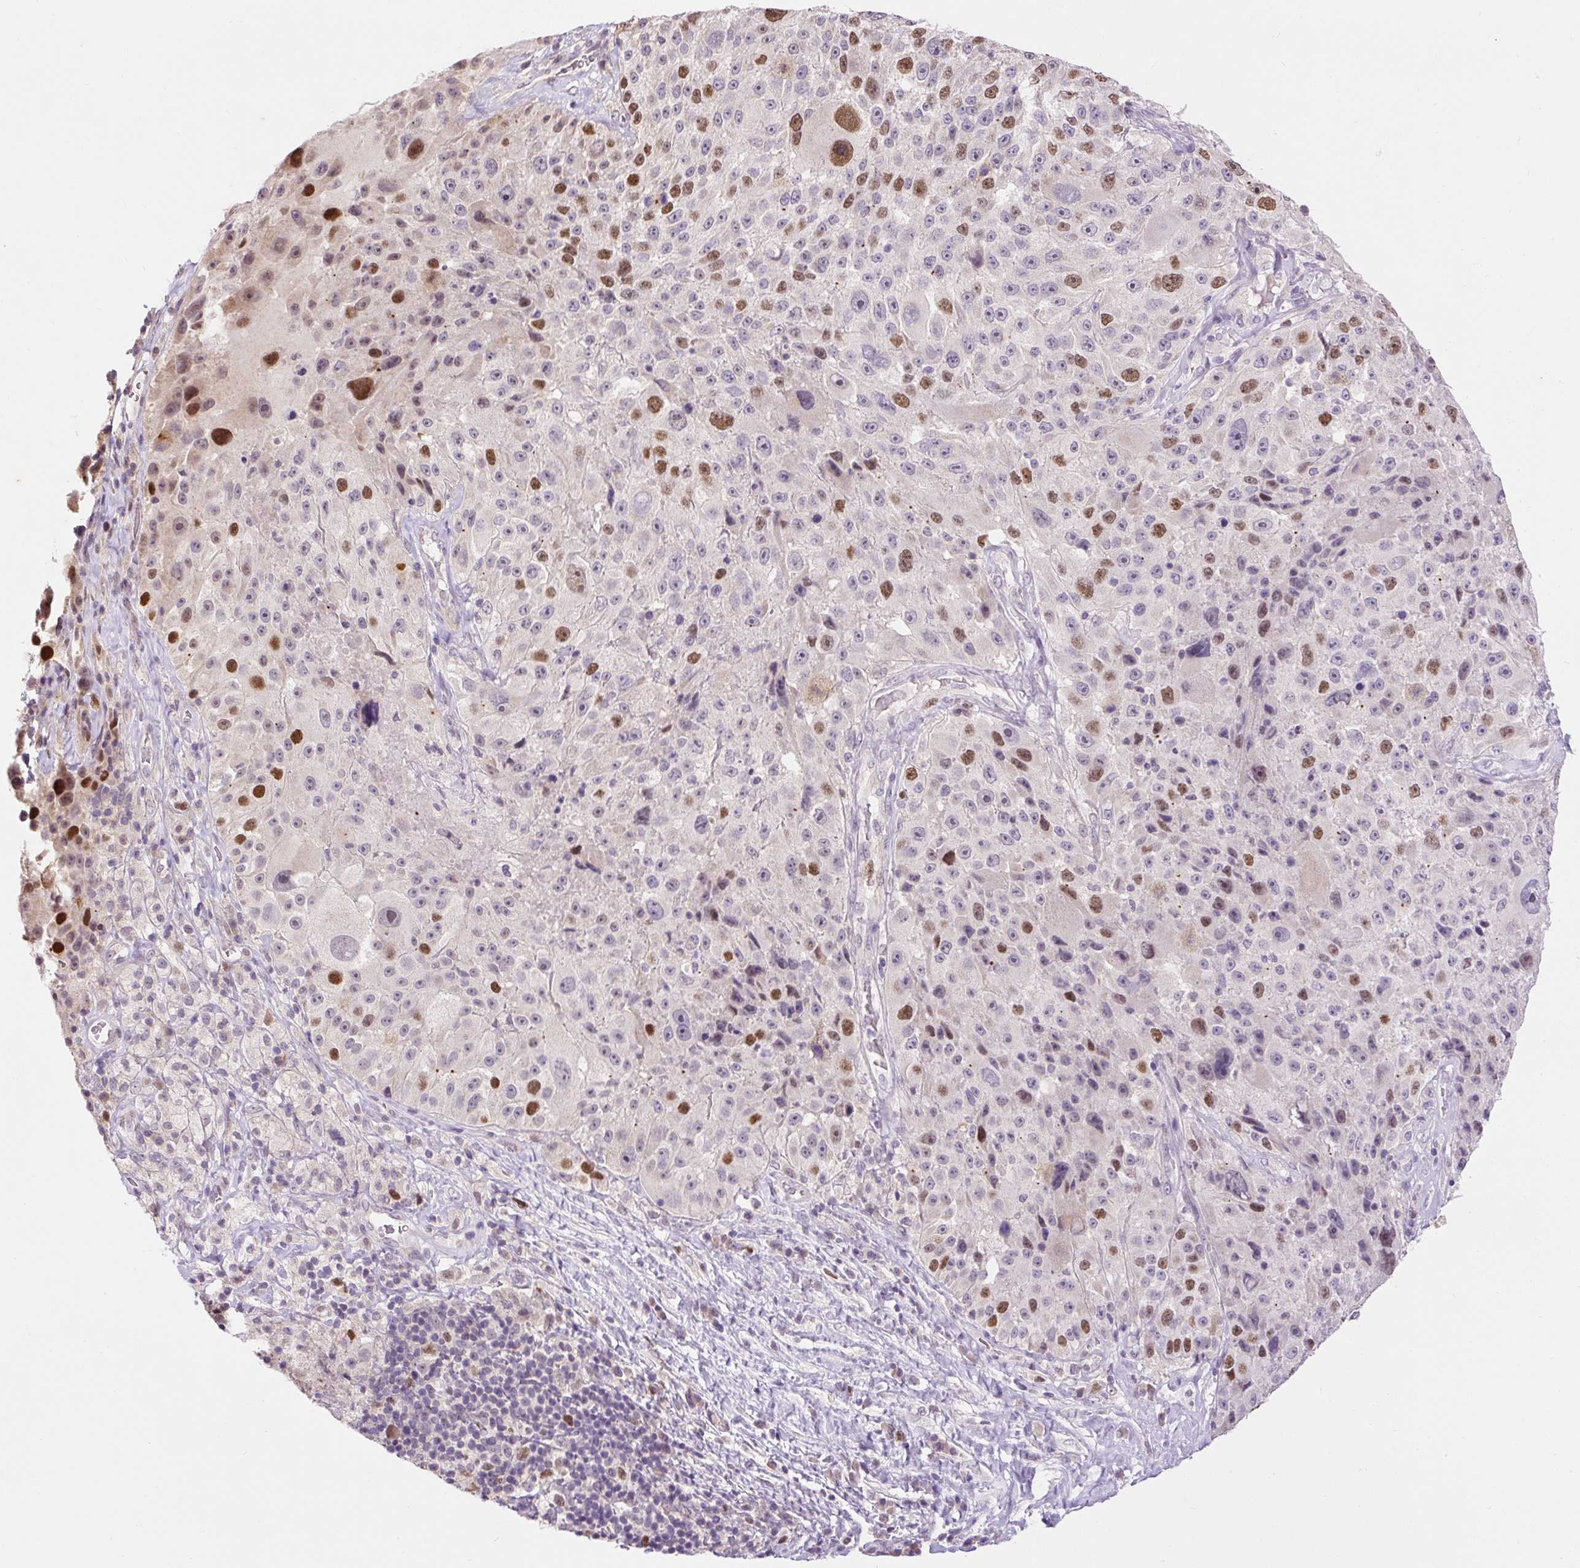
{"staining": {"intensity": "moderate", "quantity": "25%-75%", "location": "nuclear"}, "tissue": "melanoma", "cell_type": "Tumor cells", "image_type": "cancer", "snomed": [{"axis": "morphology", "description": "Malignant melanoma, Metastatic site"}, {"axis": "topography", "description": "Lymph node"}], "caption": "Tumor cells display medium levels of moderate nuclear staining in approximately 25%-75% of cells in melanoma.", "gene": "RACGAP1", "patient": {"sex": "male", "age": 62}}